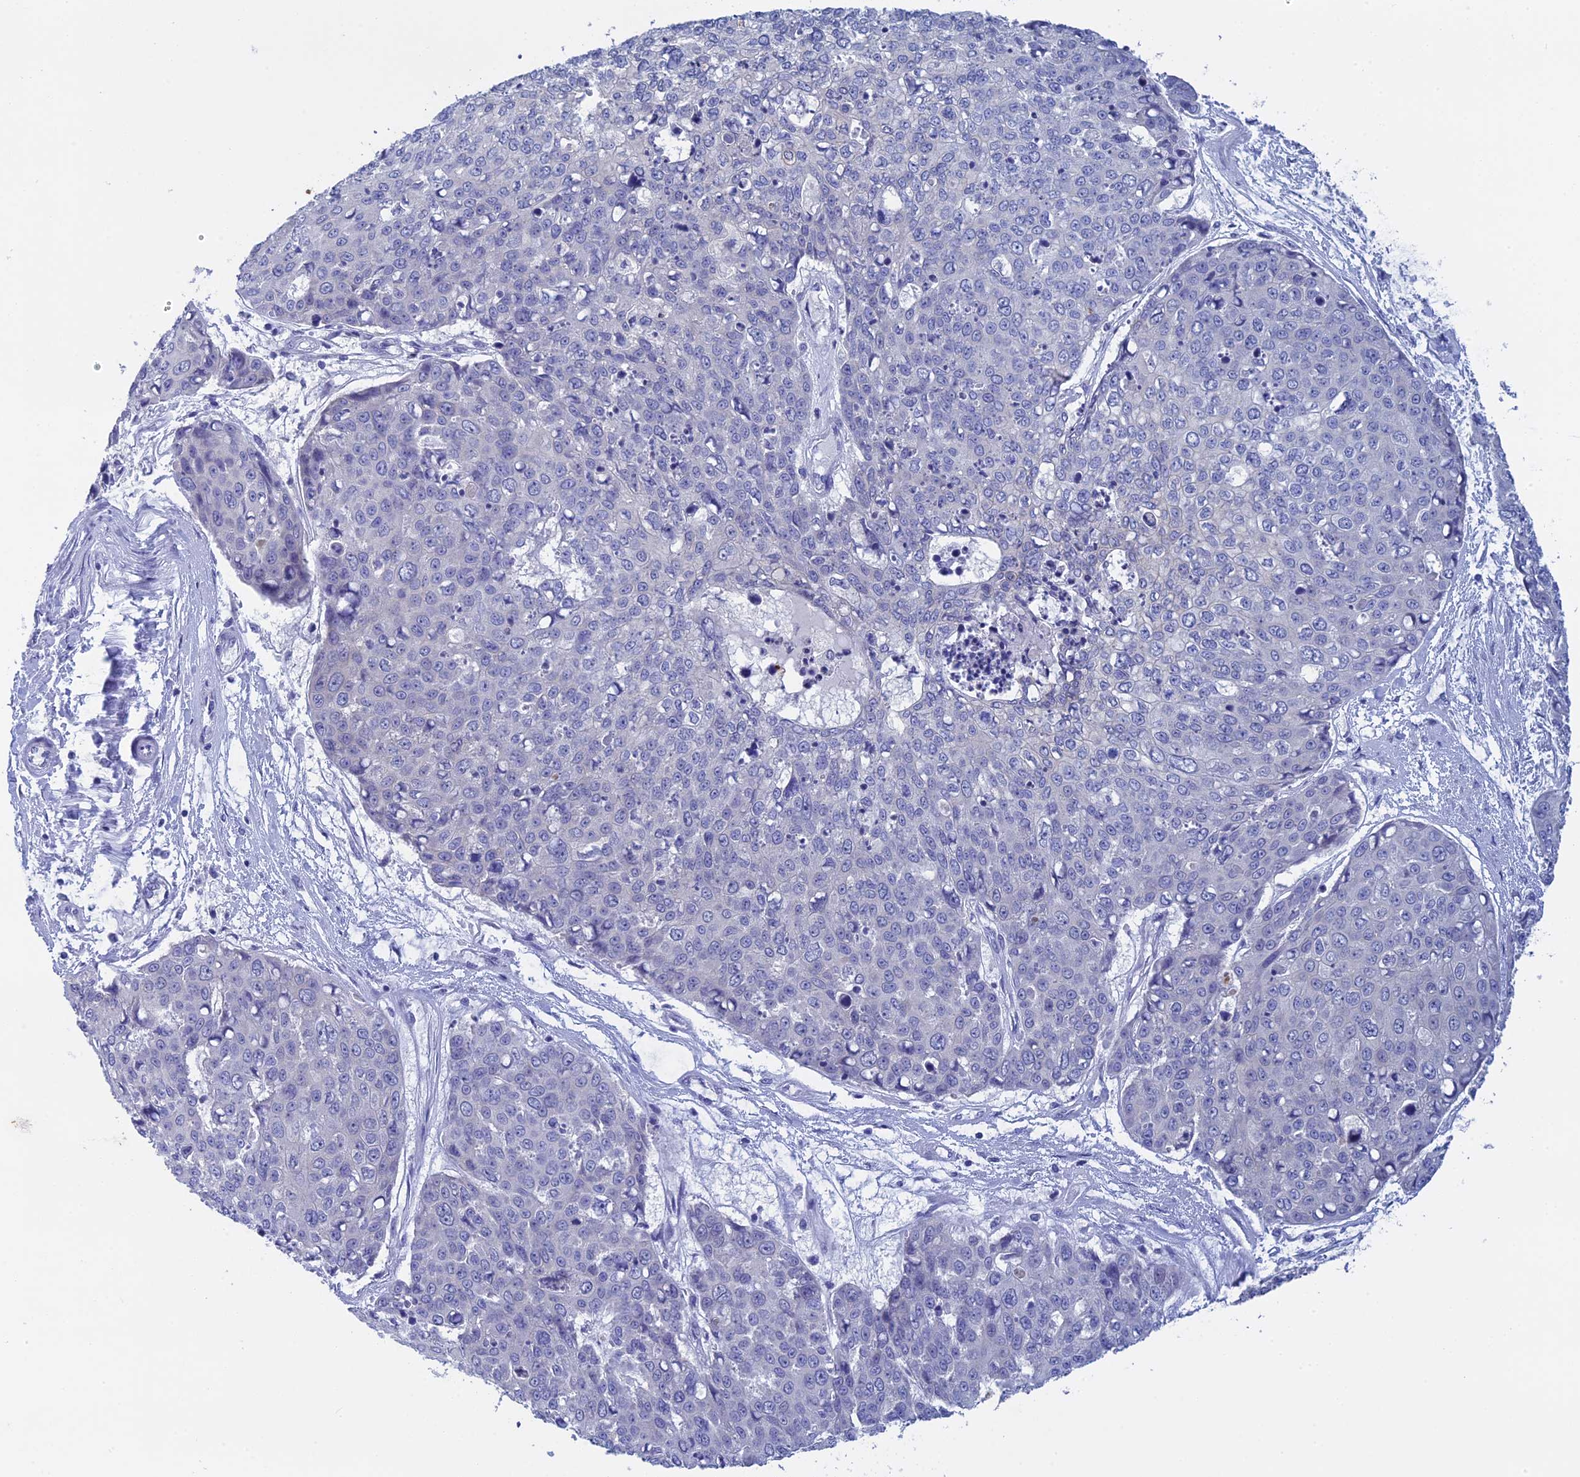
{"staining": {"intensity": "negative", "quantity": "none", "location": "none"}, "tissue": "skin cancer", "cell_type": "Tumor cells", "image_type": "cancer", "snomed": [{"axis": "morphology", "description": "Squamous cell carcinoma, NOS"}, {"axis": "topography", "description": "Skin"}], "caption": "Immunohistochemical staining of human squamous cell carcinoma (skin) shows no significant staining in tumor cells.", "gene": "BTBD19", "patient": {"sex": "female", "age": 44}}